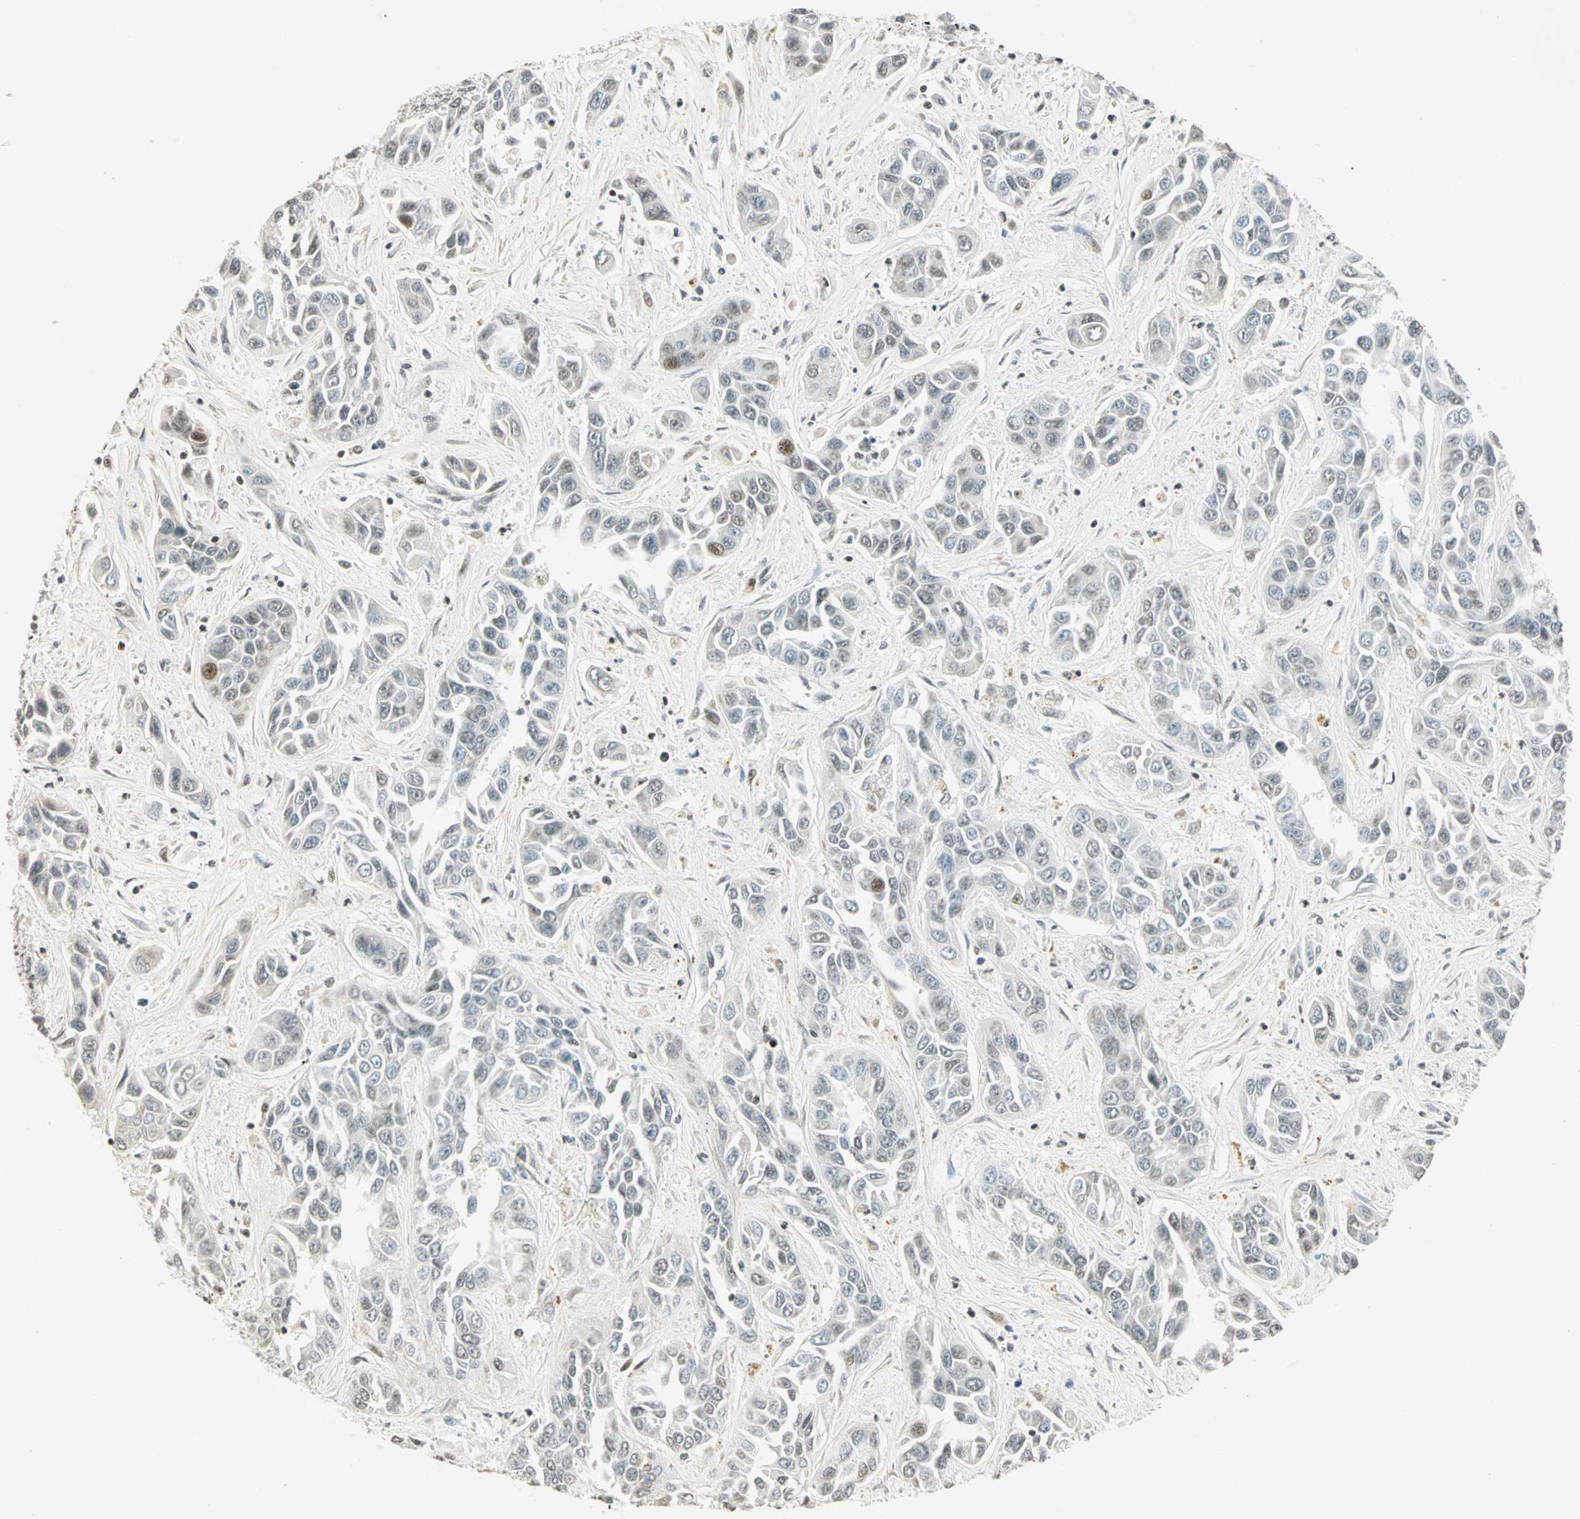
{"staining": {"intensity": "weak", "quantity": "<25%", "location": "nuclear"}, "tissue": "liver cancer", "cell_type": "Tumor cells", "image_type": "cancer", "snomed": [{"axis": "morphology", "description": "Cholangiocarcinoma"}, {"axis": "topography", "description": "Liver"}], "caption": "Tumor cells are negative for protein expression in human liver cholangiocarcinoma.", "gene": "SMAD3", "patient": {"sex": "female", "age": 52}}